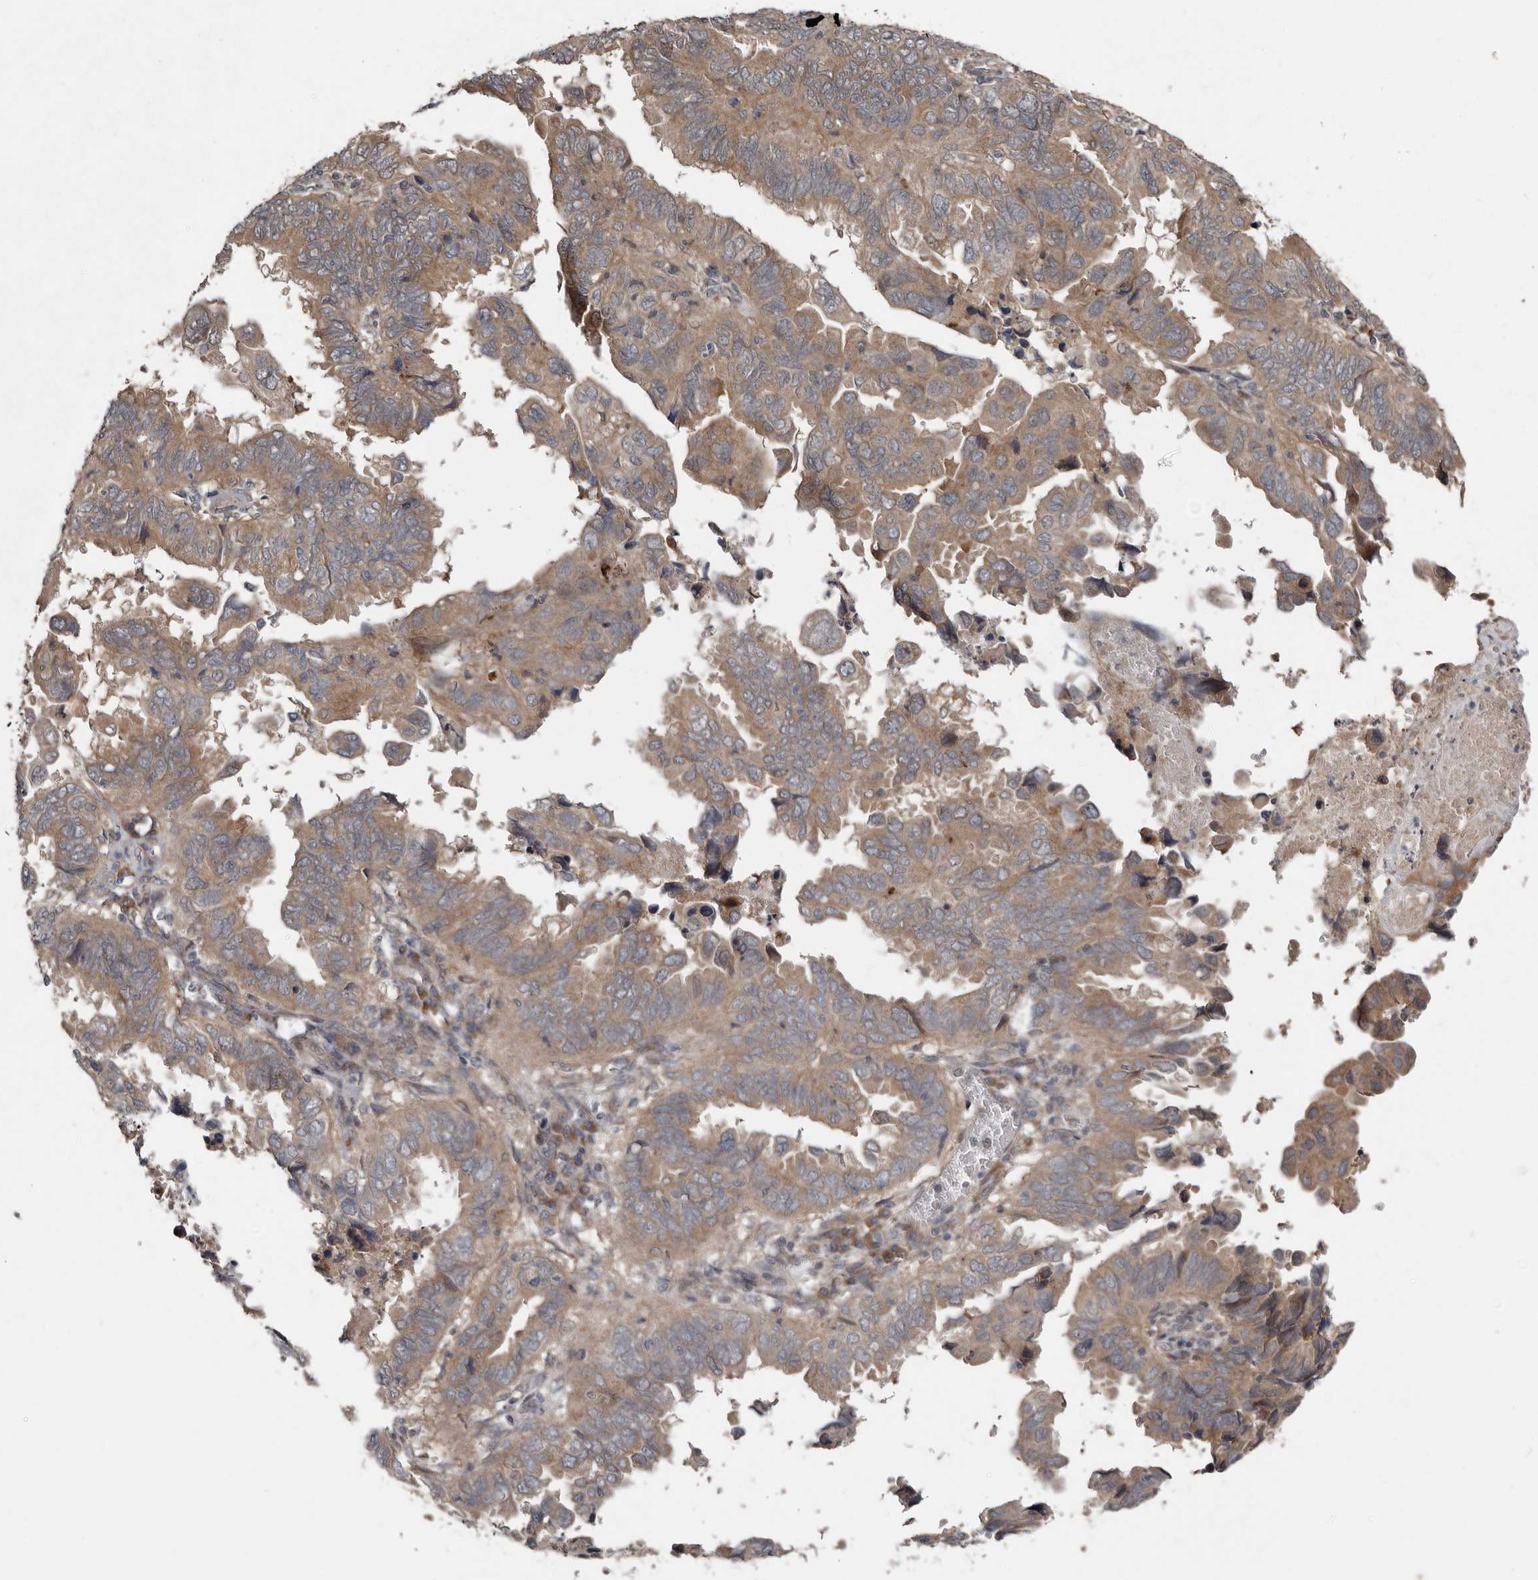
{"staining": {"intensity": "moderate", "quantity": ">75%", "location": "cytoplasmic/membranous"}, "tissue": "endometrial cancer", "cell_type": "Tumor cells", "image_type": "cancer", "snomed": [{"axis": "morphology", "description": "Adenocarcinoma, NOS"}, {"axis": "topography", "description": "Uterus"}], "caption": "Endometrial cancer tissue exhibits moderate cytoplasmic/membranous expression in approximately >75% of tumor cells, visualized by immunohistochemistry.", "gene": "CHML", "patient": {"sex": "female", "age": 77}}